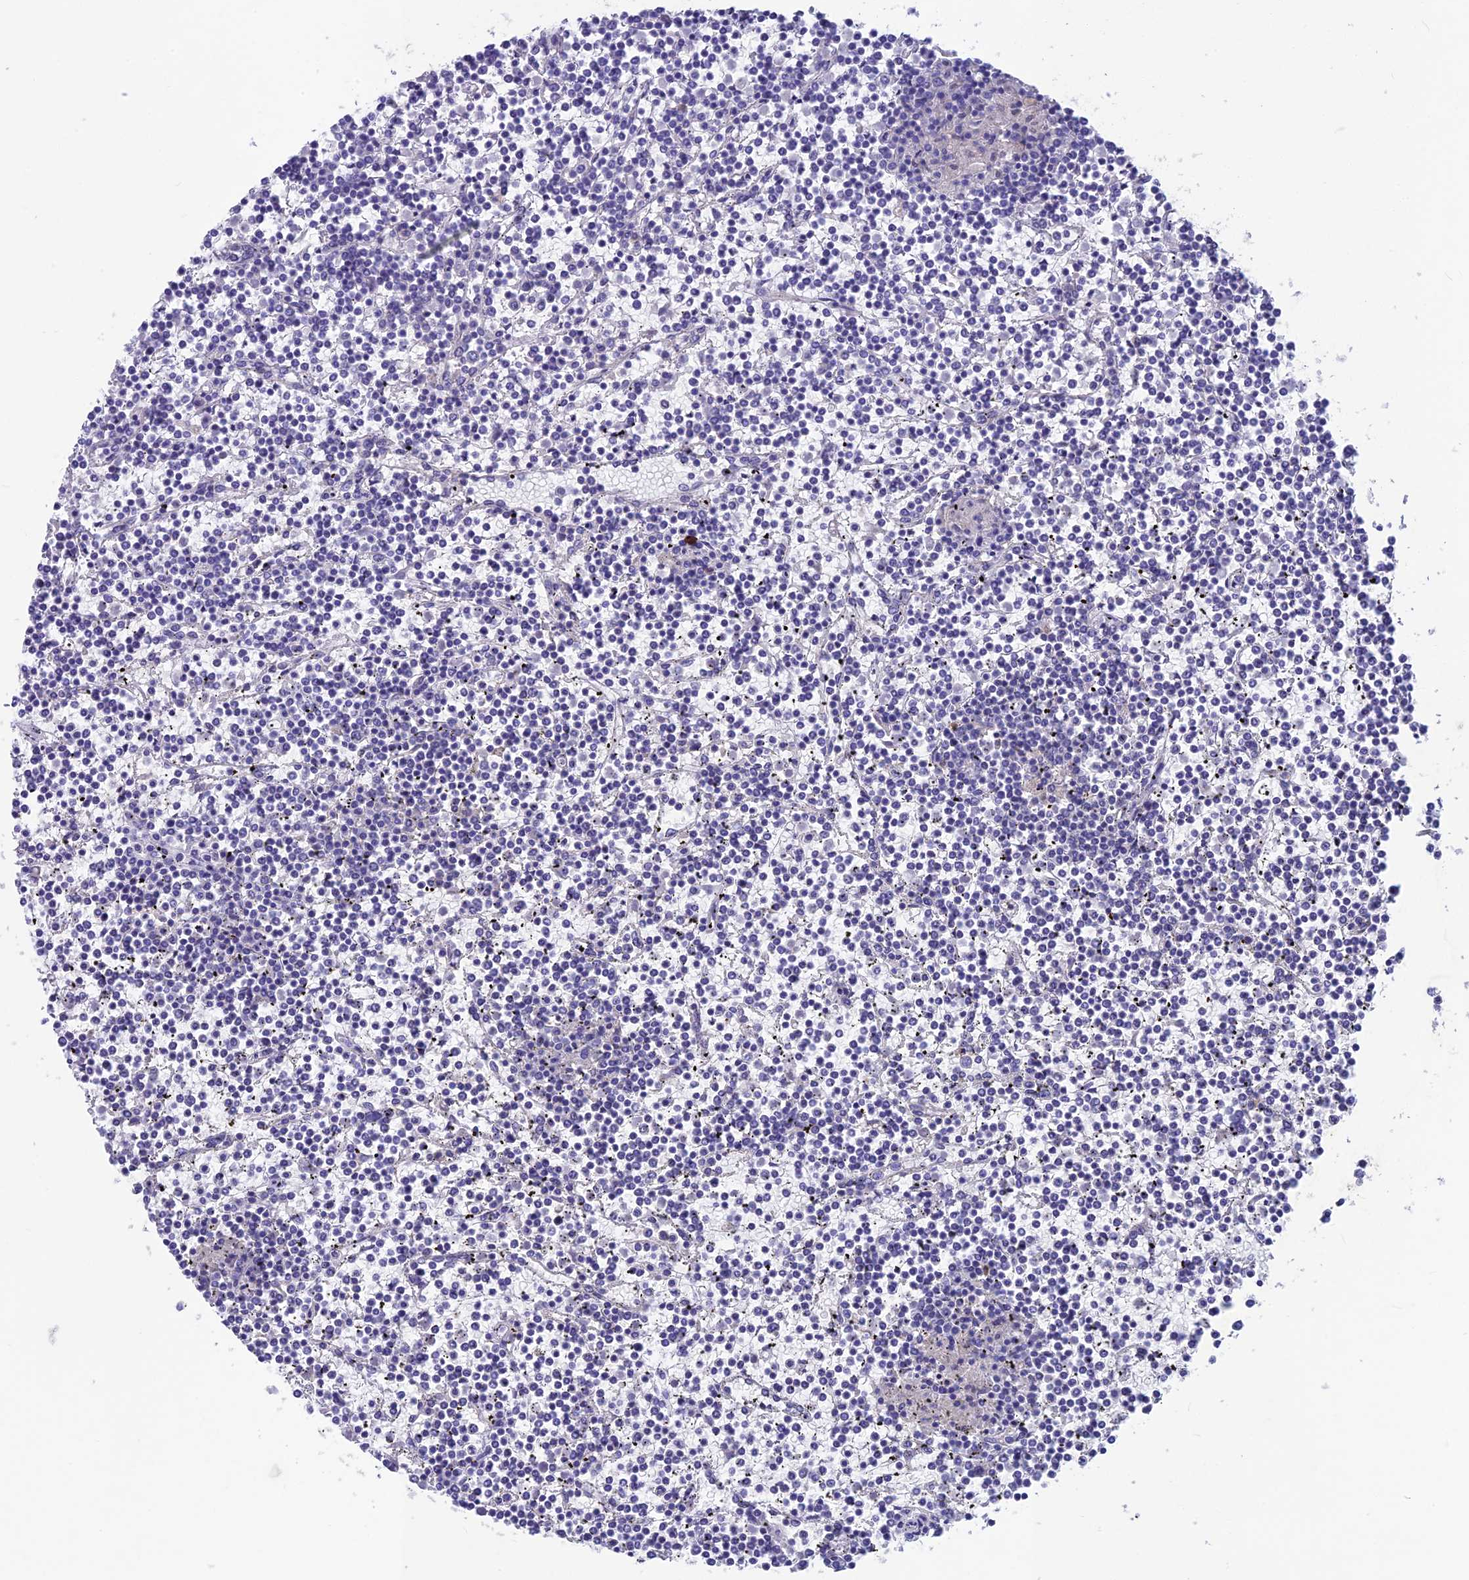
{"staining": {"intensity": "negative", "quantity": "none", "location": "none"}, "tissue": "lymphoma", "cell_type": "Tumor cells", "image_type": "cancer", "snomed": [{"axis": "morphology", "description": "Malignant lymphoma, non-Hodgkin's type, Low grade"}, {"axis": "topography", "description": "Spleen"}], "caption": "Immunohistochemistry photomicrograph of lymphoma stained for a protein (brown), which shows no positivity in tumor cells. (Stains: DAB (3,3'-diaminobenzidine) immunohistochemistry with hematoxylin counter stain, Microscopy: brightfield microscopy at high magnification).", "gene": "SNAP91", "patient": {"sex": "female", "age": 19}}